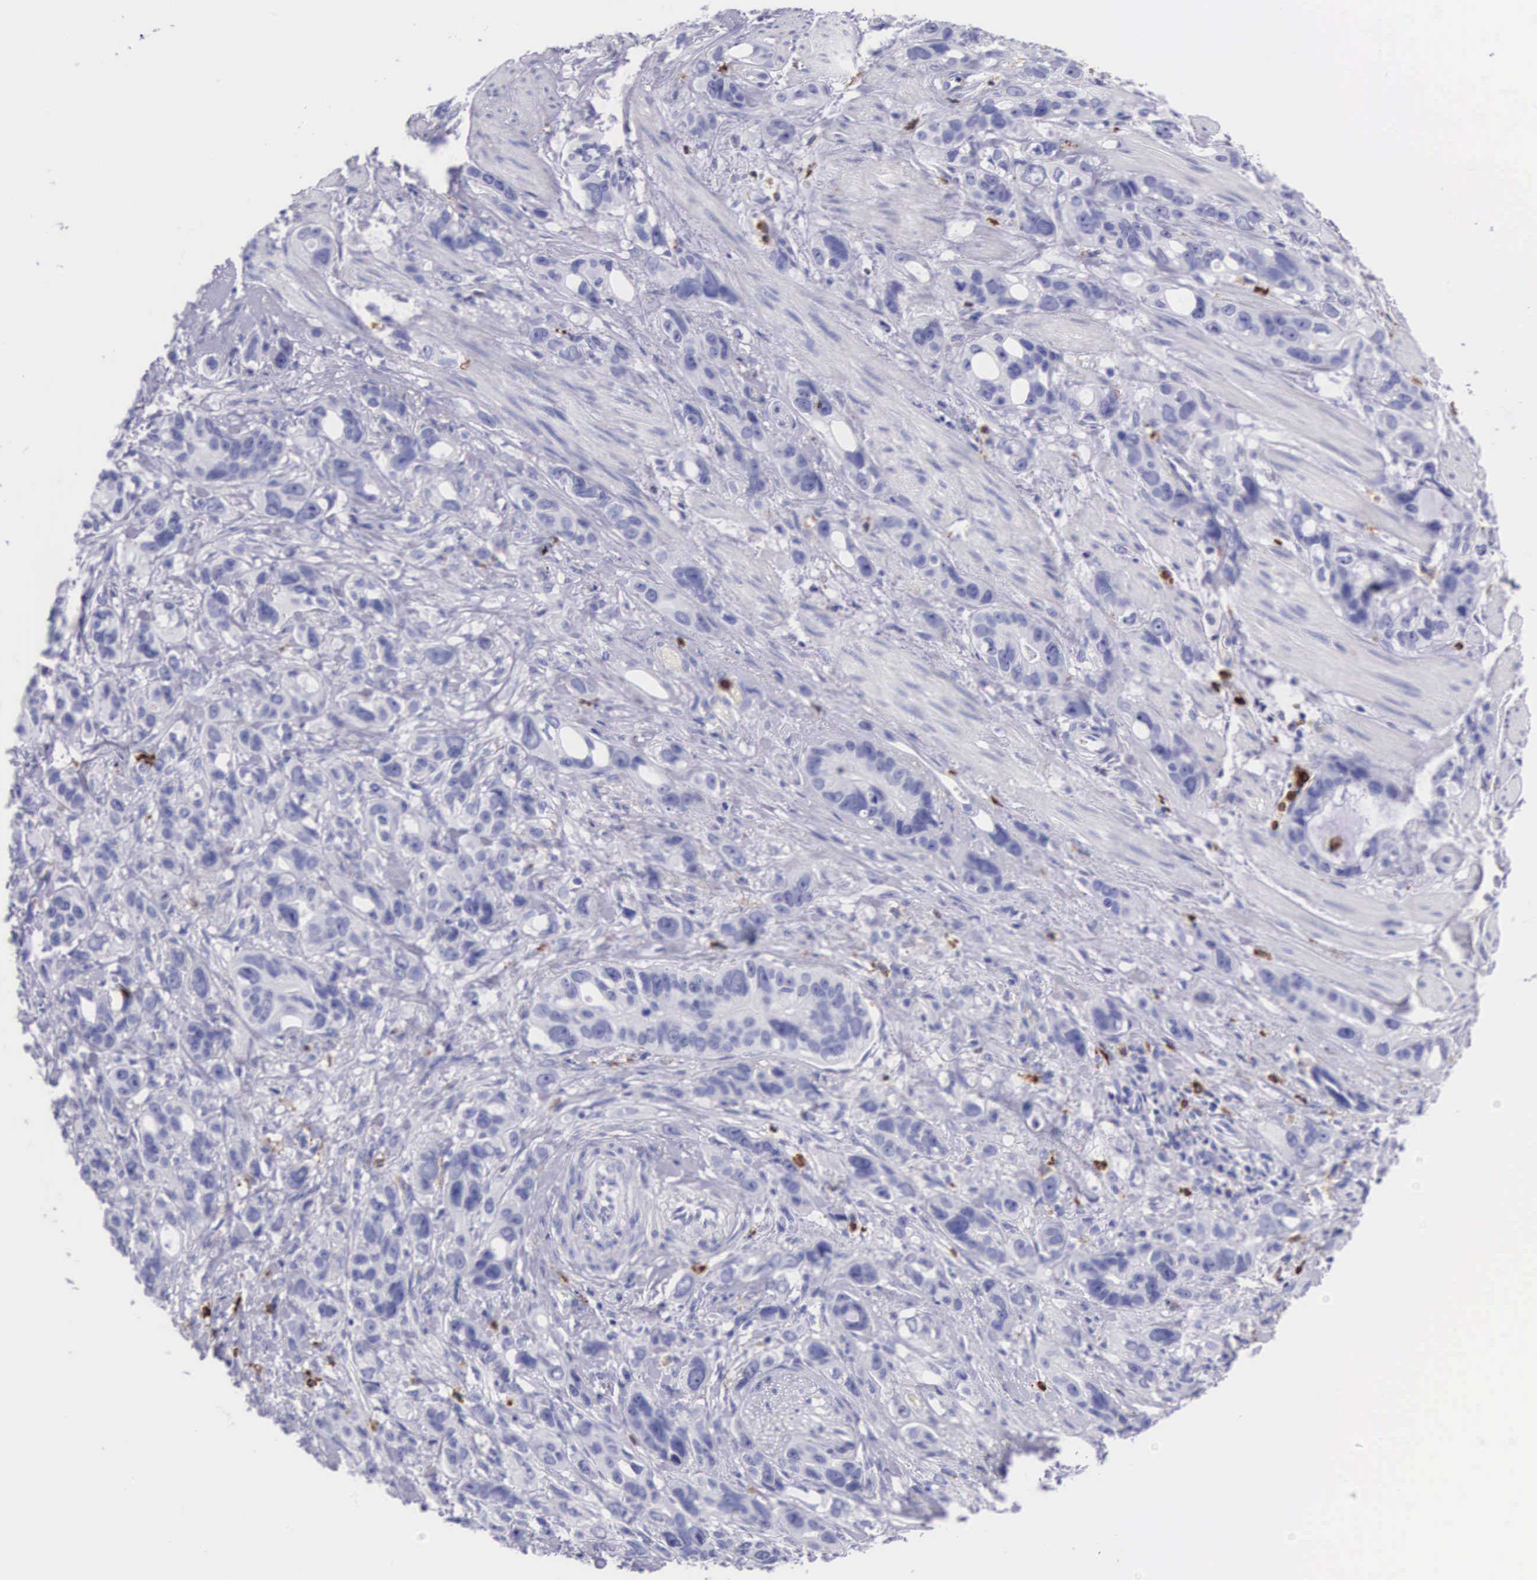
{"staining": {"intensity": "negative", "quantity": "none", "location": "none"}, "tissue": "stomach cancer", "cell_type": "Tumor cells", "image_type": "cancer", "snomed": [{"axis": "morphology", "description": "Adenocarcinoma, NOS"}, {"axis": "topography", "description": "Stomach, upper"}], "caption": "There is no significant expression in tumor cells of stomach adenocarcinoma. (DAB (3,3'-diaminobenzidine) immunohistochemistry, high magnification).", "gene": "FCN1", "patient": {"sex": "male", "age": 47}}